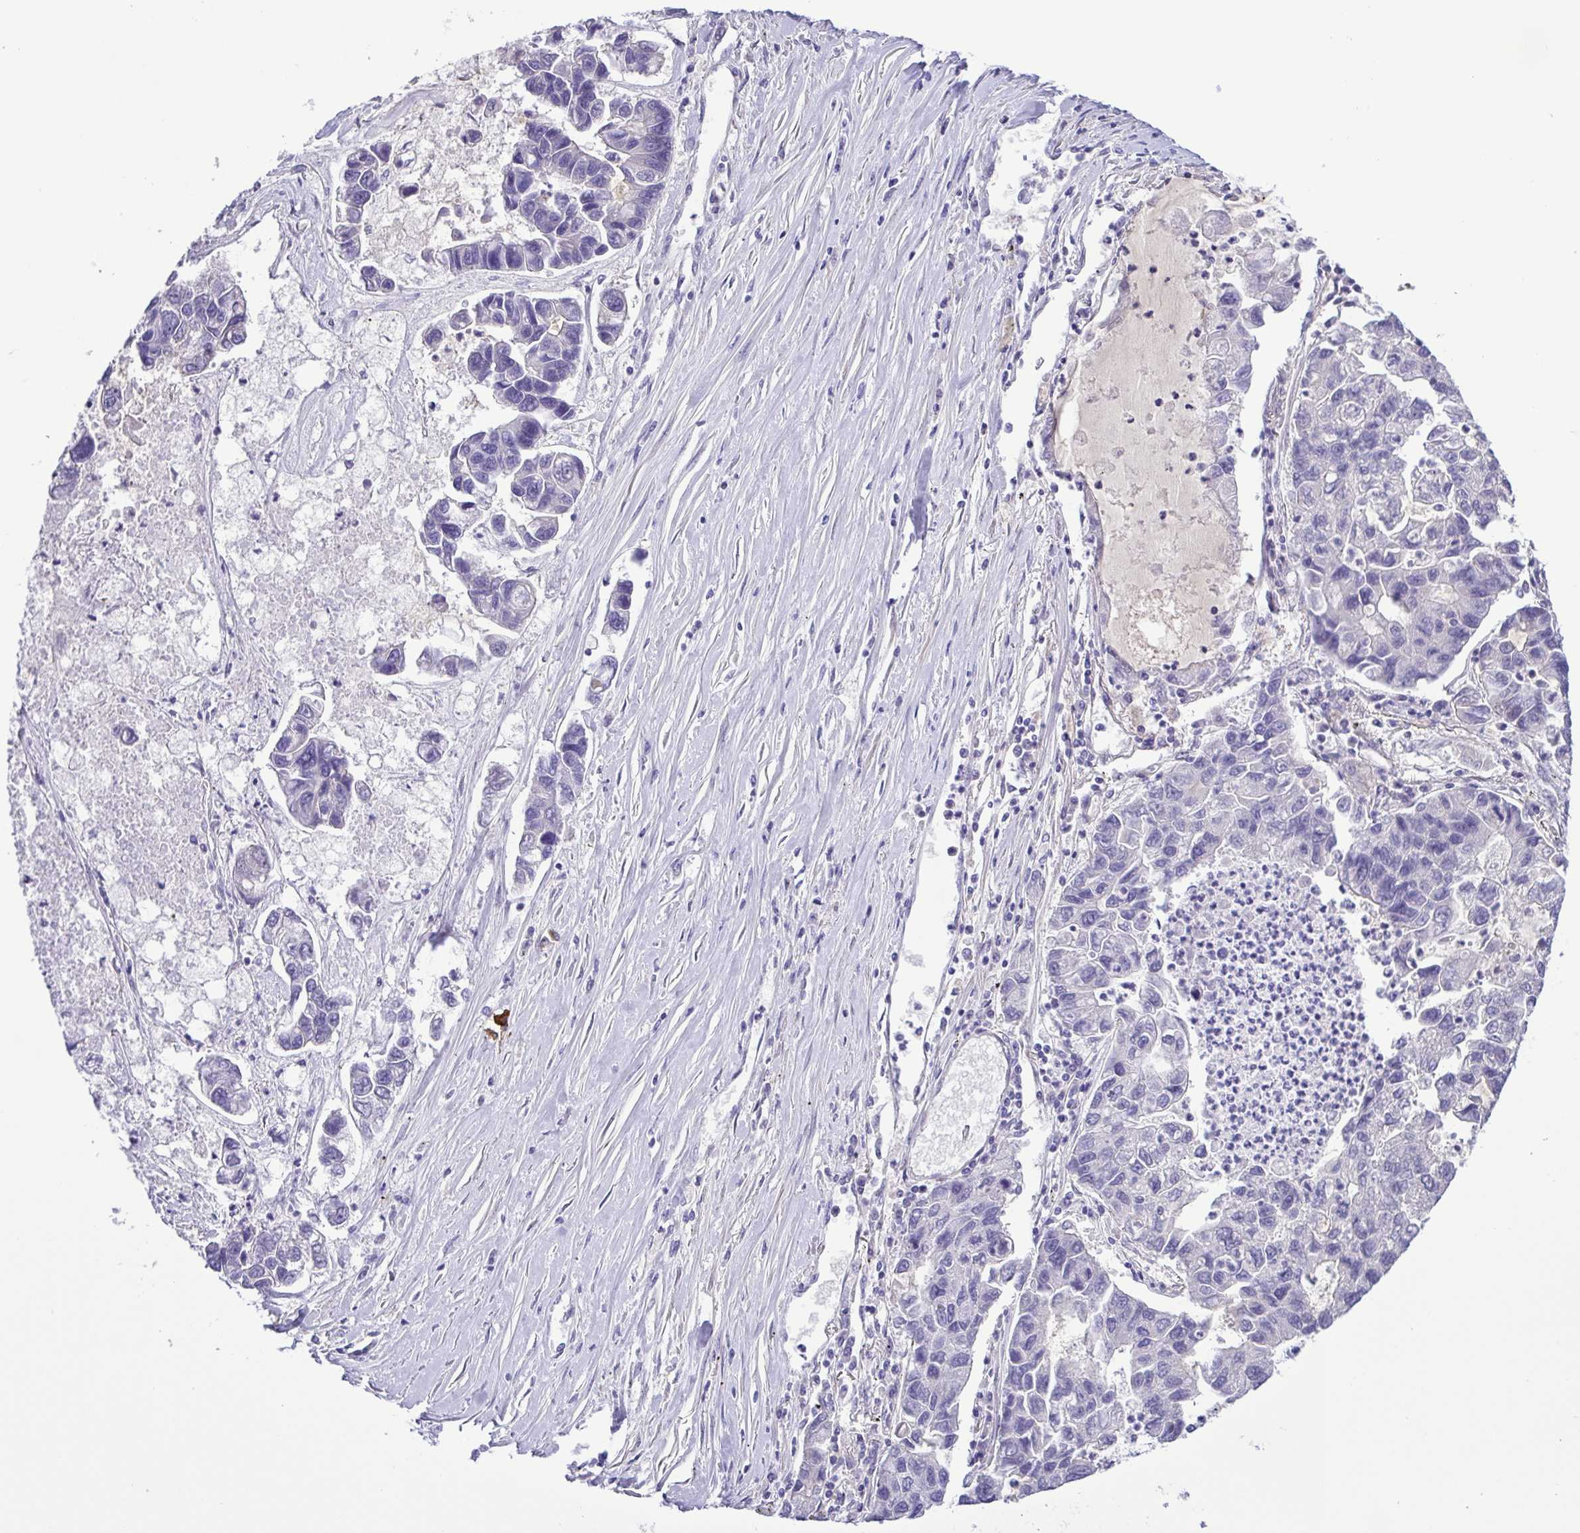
{"staining": {"intensity": "negative", "quantity": "none", "location": "none"}, "tissue": "lung cancer", "cell_type": "Tumor cells", "image_type": "cancer", "snomed": [{"axis": "morphology", "description": "Adenocarcinoma, NOS"}, {"axis": "topography", "description": "Bronchus"}, {"axis": "topography", "description": "Lung"}], "caption": "Micrograph shows no significant protein positivity in tumor cells of lung cancer.", "gene": "OVGP1", "patient": {"sex": "female", "age": 51}}